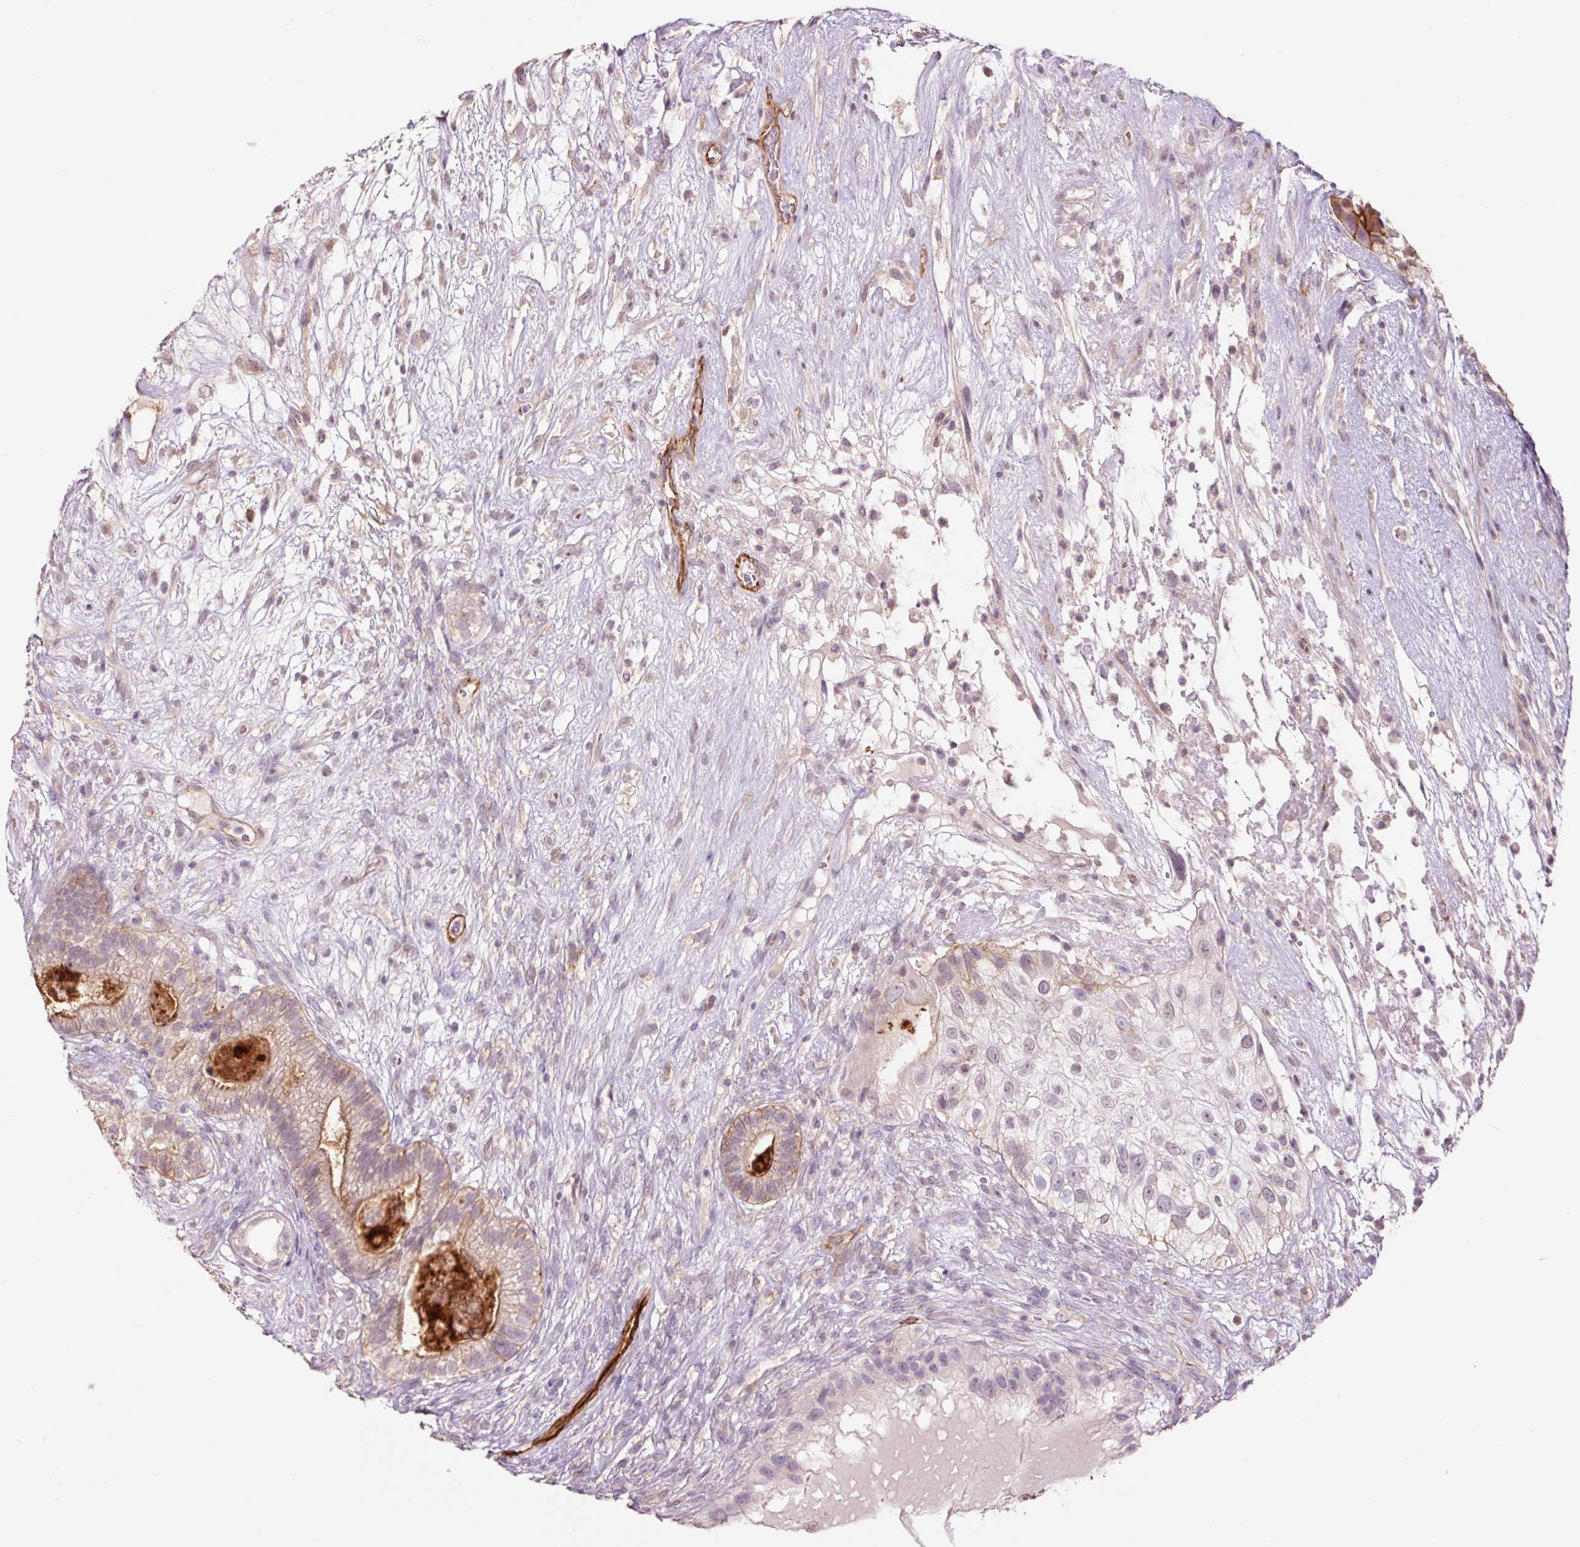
{"staining": {"intensity": "moderate", "quantity": "25%-75%", "location": "cytoplasmic/membranous"}, "tissue": "testis cancer", "cell_type": "Tumor cells", "image_type": "cancer", "snomed": [{"axis": "morphology", "description": "Seminoma, NOS"}, {"axis": "morphology", "description": "Carcinoma, Embryonal, NOS"}, {"axis": "topography", "description": "Testis"}], "caption": "Testis cancer (seminoma) was stained to show a protein in brown. There is medium levels of moderate cytoplasmic/membranous positivity in about 25%-75% of tumor cells.", "gene": "SLC1A4", "patient": {"sex": "male", "age": 41}}